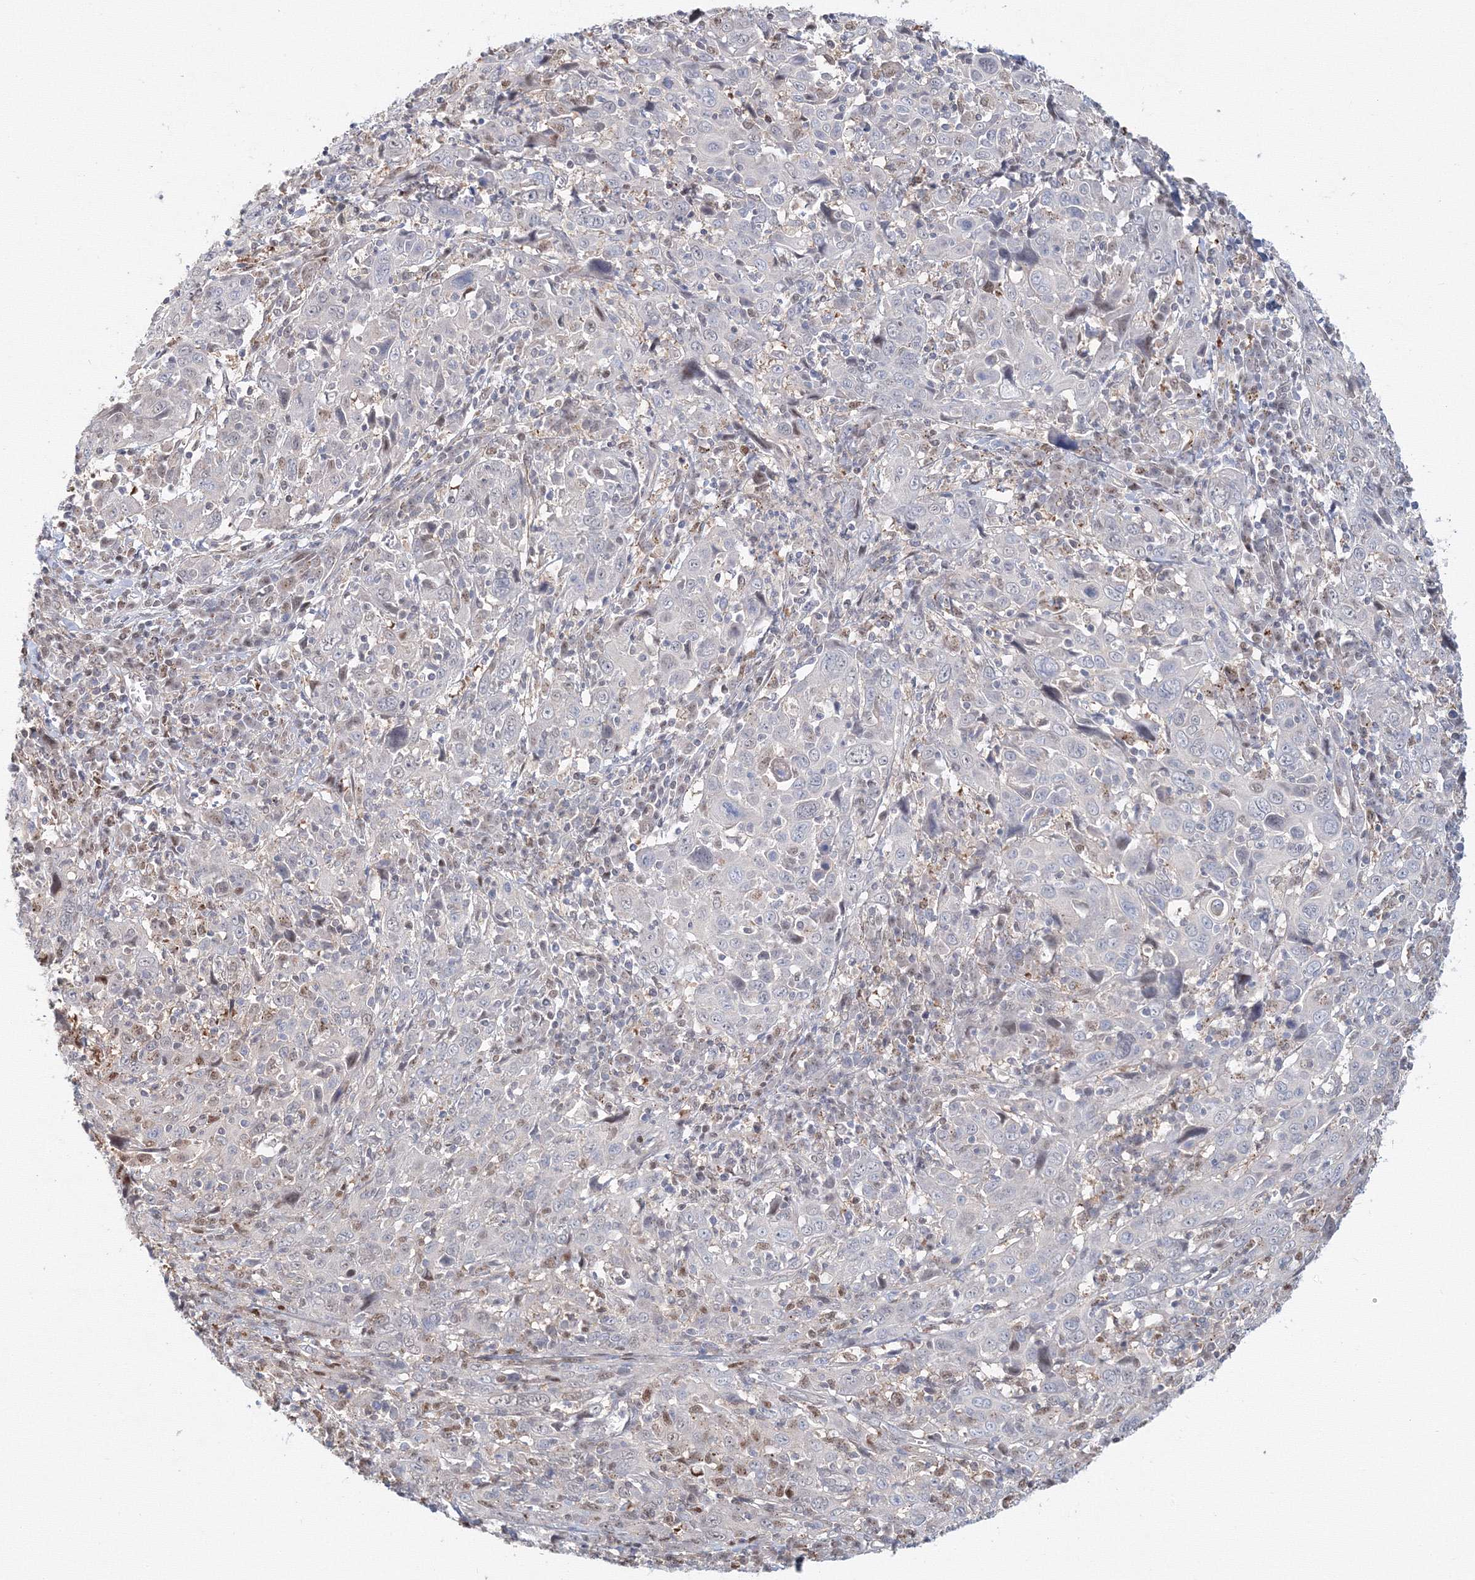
{"staining": {"intensity": "negative", "quantity": "none", "location": "none"}, "tissue": "cervical cancer", "cell_type": "Tumor cells", "image_type": "cancer", "snomed": [{"axis": "morphology", "description": "Squamous cell carcinoma, NOS"}, {"axis": "topography", "description": "Cervix"}], "caption": "Micrograph shows no protein positivity in tumor cells of cervical cancer tissue. The staining is performed using DAB (3,3'-diaminobenzidine) brown chromogen with nuclei counter-stained in using hematoxylin.", "gene": "ARHGAP21", "patient": {"sex": "female", "age": 46}}